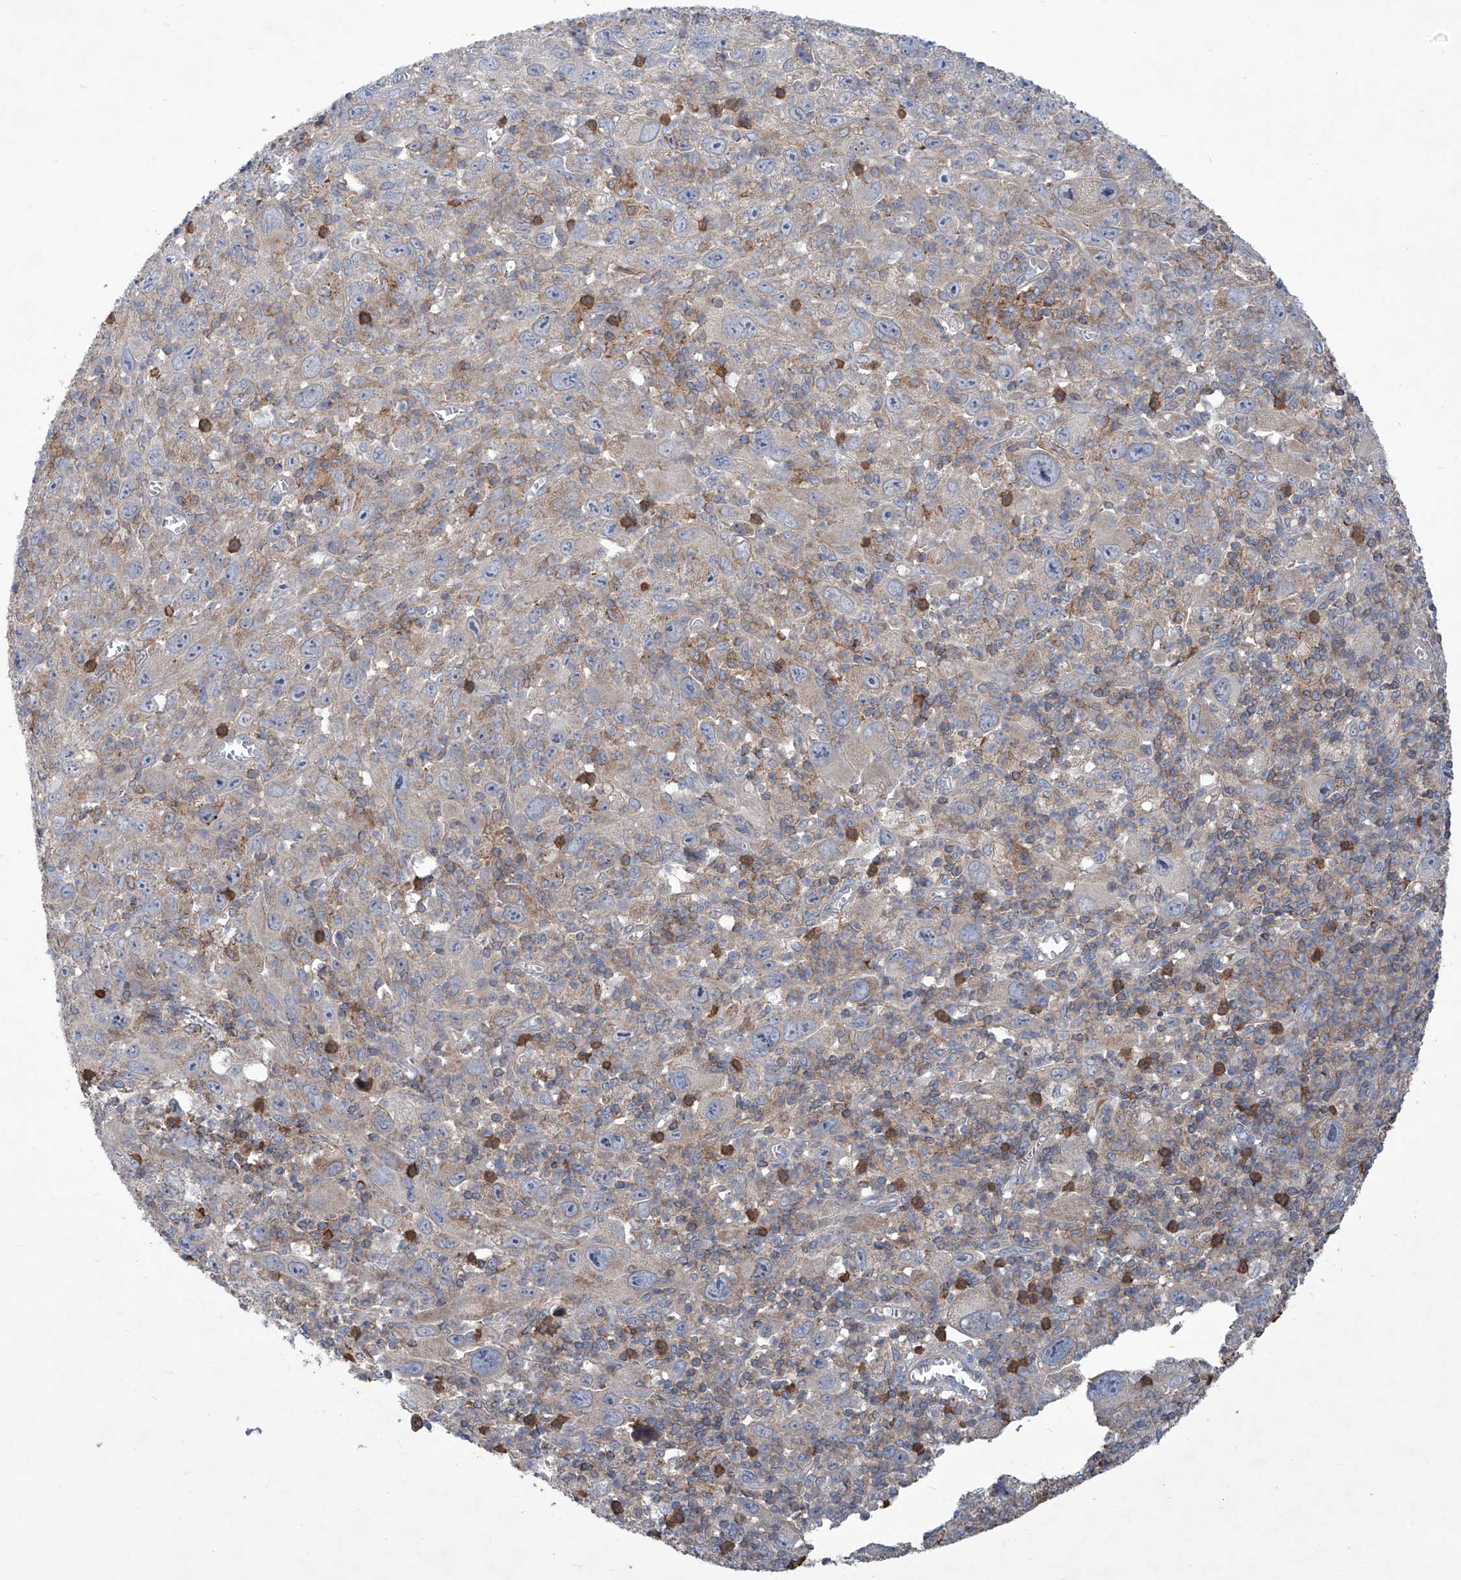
{"staining": {"intensity": "negative", "quantity": "none", "location": "none"}, "tissue": "melanoma", "cell_type": "Tumor cells", "image_type": "cancer", "snomed": [{"axis": "morphology", "description": "Malignant melanoma, Metastatic site"}, {"axis": "topography", "description": "Skin"}], "caption": "The immunohistochemistry (IHC) image has no significant positivity in tumor cells of melanoma tissue. (DAB (3,3'-diaminobenzidine) immunohistochemistry (IHC), high magnification).", "gene": "EPHA8", "patient": {"sex": "female", "age": 56}}